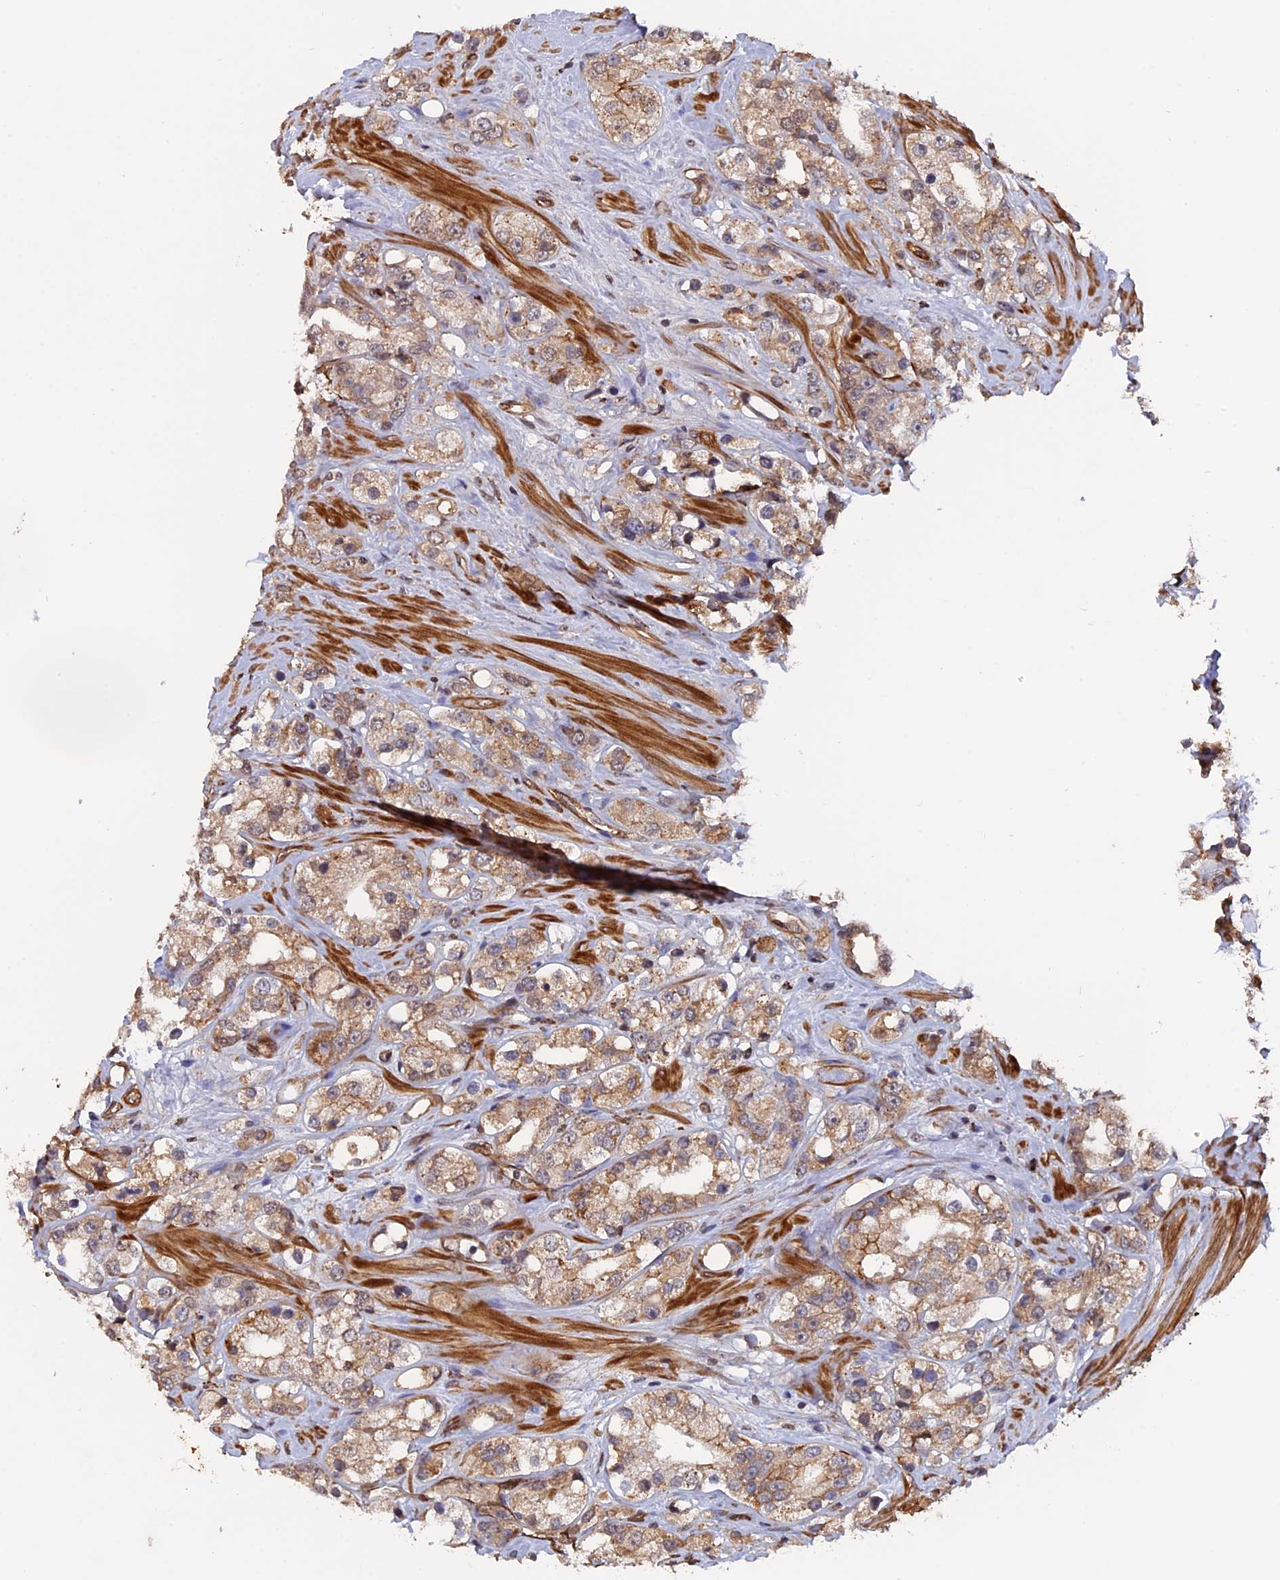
{"staining": {"intensity": "moderate", "quantity": ">75%", "location": "cytoplasmic/membranous"}, "tissue": "prostate cancer", "cell_type": "Tumor cells", "image_type": "cancer", "snomed": [{"axis": "morphology", "description": "Adenocarcinoma, NOS"}, {"axis": "topography", "description": "Prostate"}], "caption": "Adenocarcinoma (prostate) stained with a protein marker reveals moderate staining in tumor cells.", "gene": "NOSIP", "patient": {"sex": "male", "age": 79}}